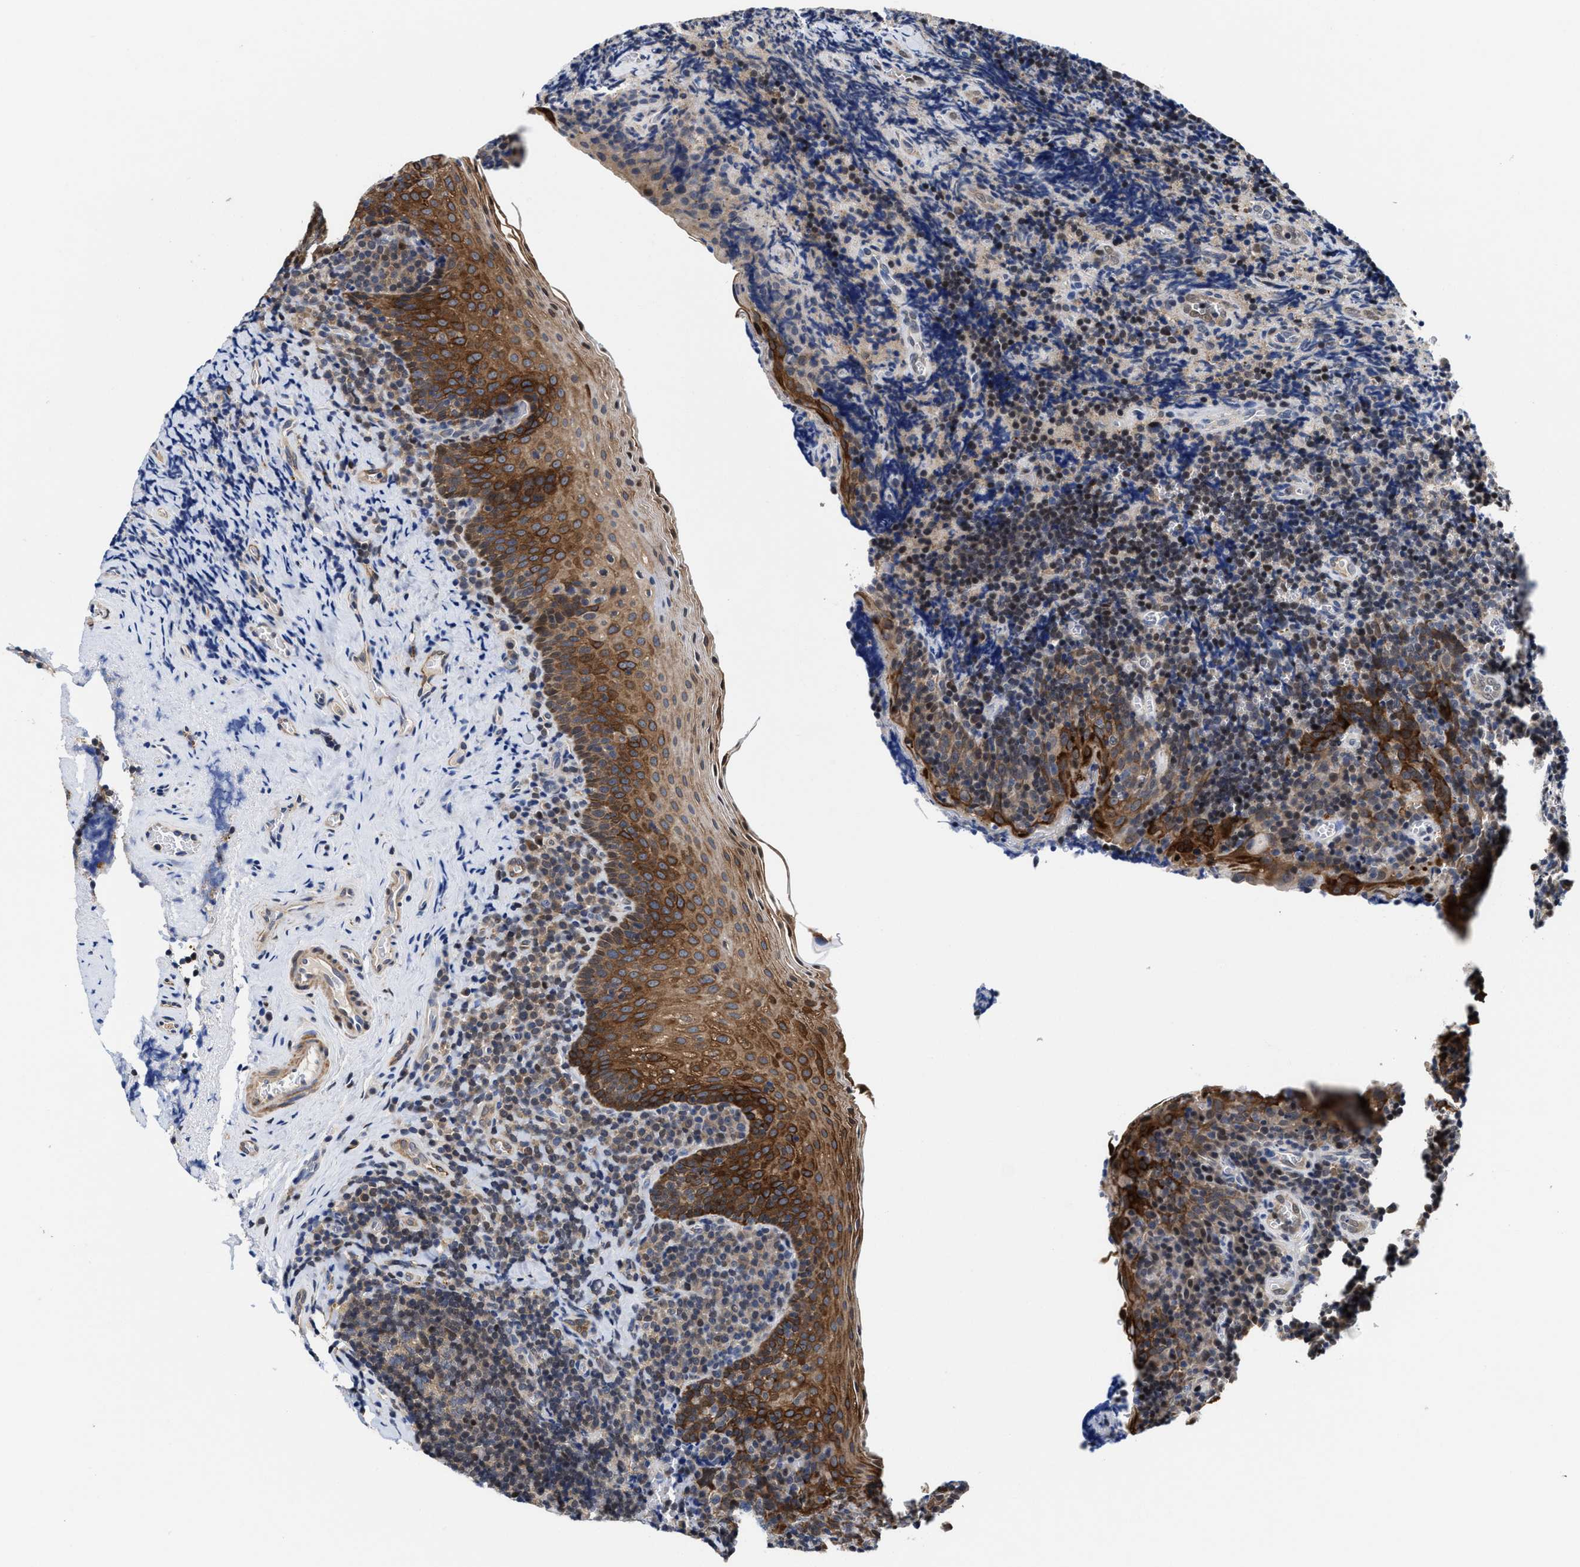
{"staining": {"intensity": "weak", "quantity": "25%-75%", "location": "cytoplasmic/membranous"}, "tissue": "tonsil", "cell_type": "Germinal center cells", "image_type": "normal", "snomed": [{"axis": "morphology", "description": "Normal tissue, NOS"}, {"axis": "morphology", "description": "Inflammation, NOS"}, {"axis": "topography", "description": "Tonsil"}], "caption": "Protein staining reveals weak cytoplasmic/membranous positivity in approximately 25%-75% of germinal center cells in benign tonsil.", "gene": "KIF12", "patient": {"sex": "female", "age": 31}}